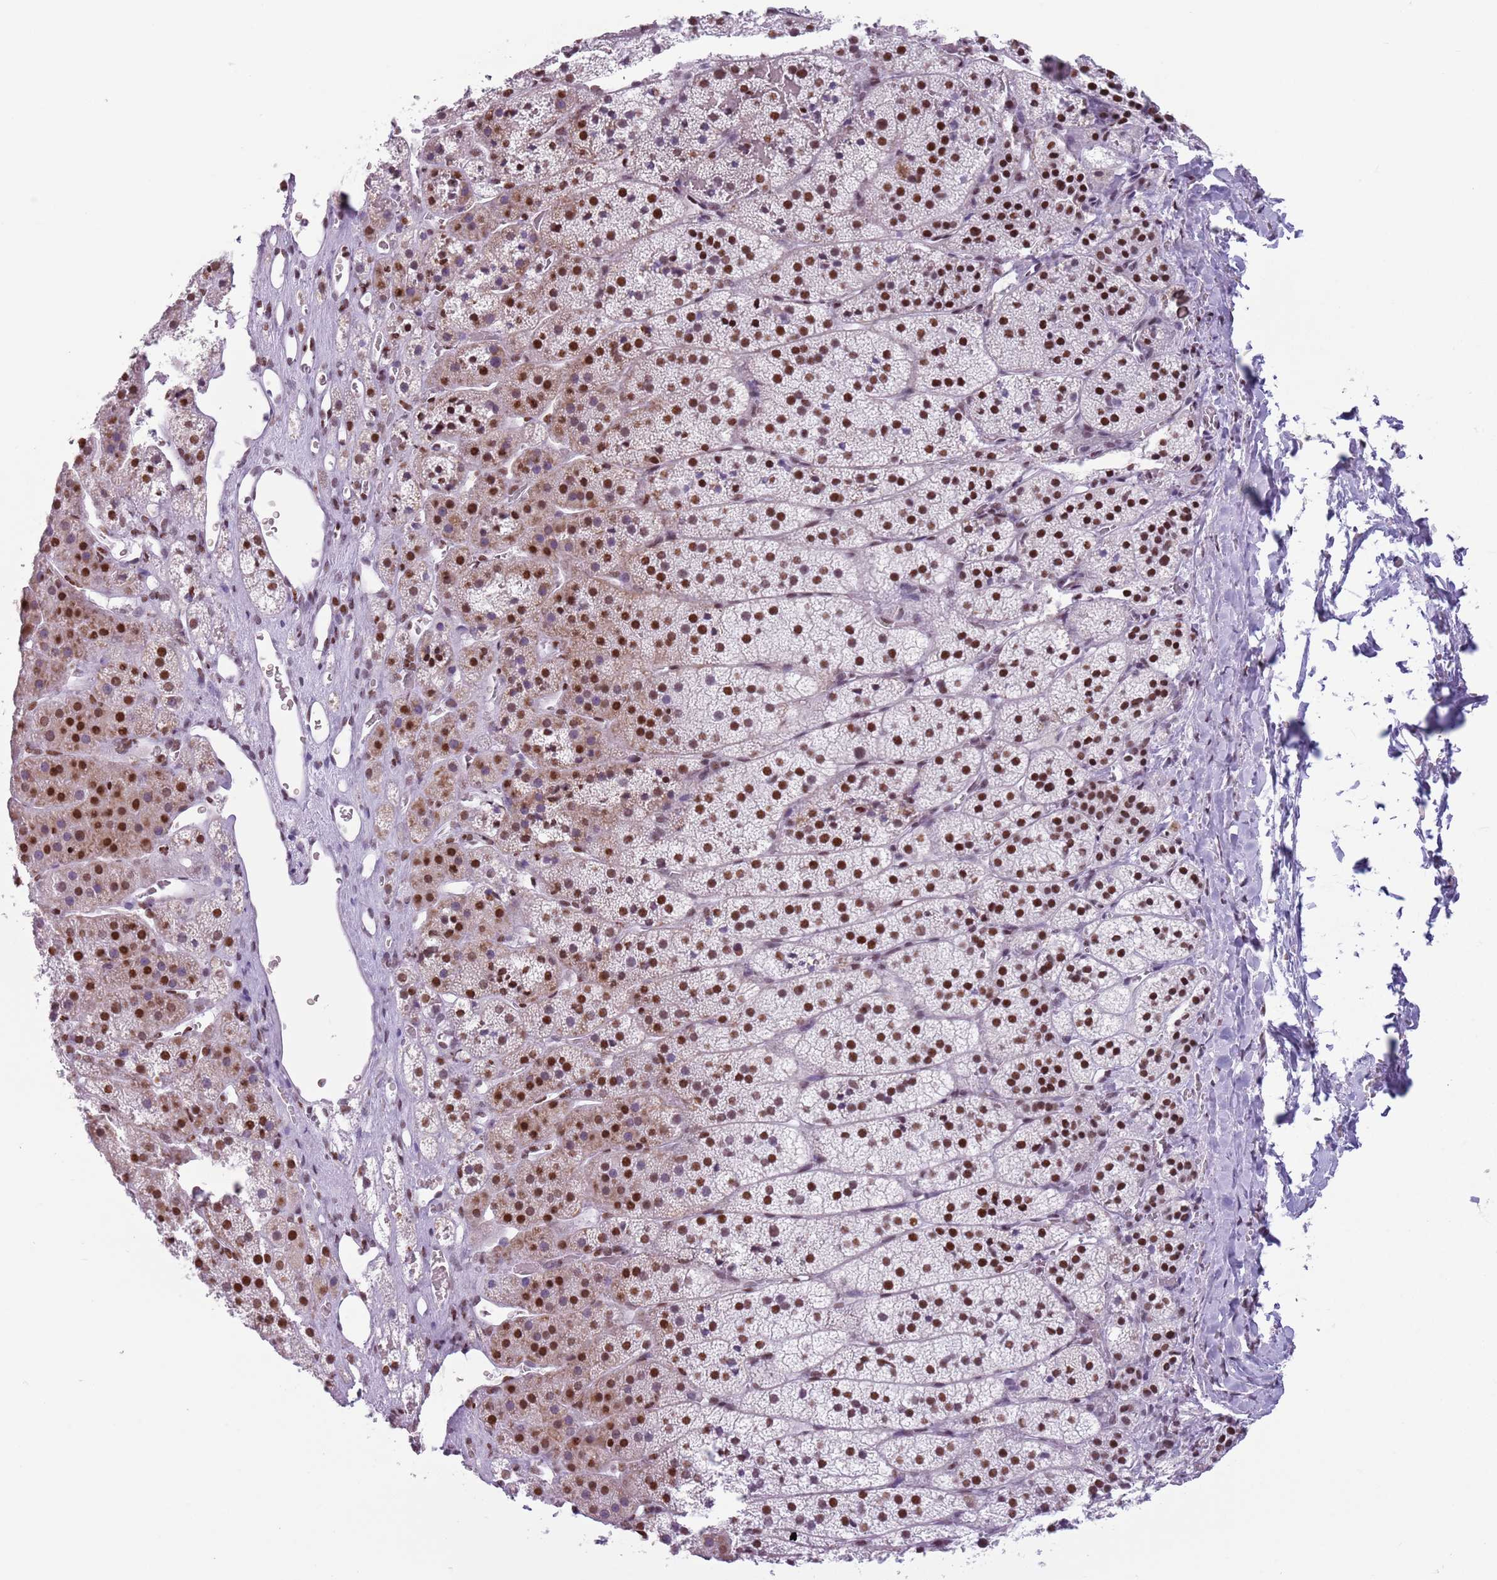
{"staining": {"intensity": "strong", "quantity": ">75%", "location": "nuclear"}, "tissue": "adrenal gland", "cell_type": "Glandular cells", "image_type": "normal", "snomed": [{"axis": "morphology", "description": "Normal tissue, NOS"}, {"axis": "topography", "description": "Adrenal gland"}], "caption": "Protein analysis of normal adrenal gland exhibits strong nuclear positivity in about >75% of glandular cells.", "gene": "FAM104B", "patient": {"sex": "female", "age": 44}}